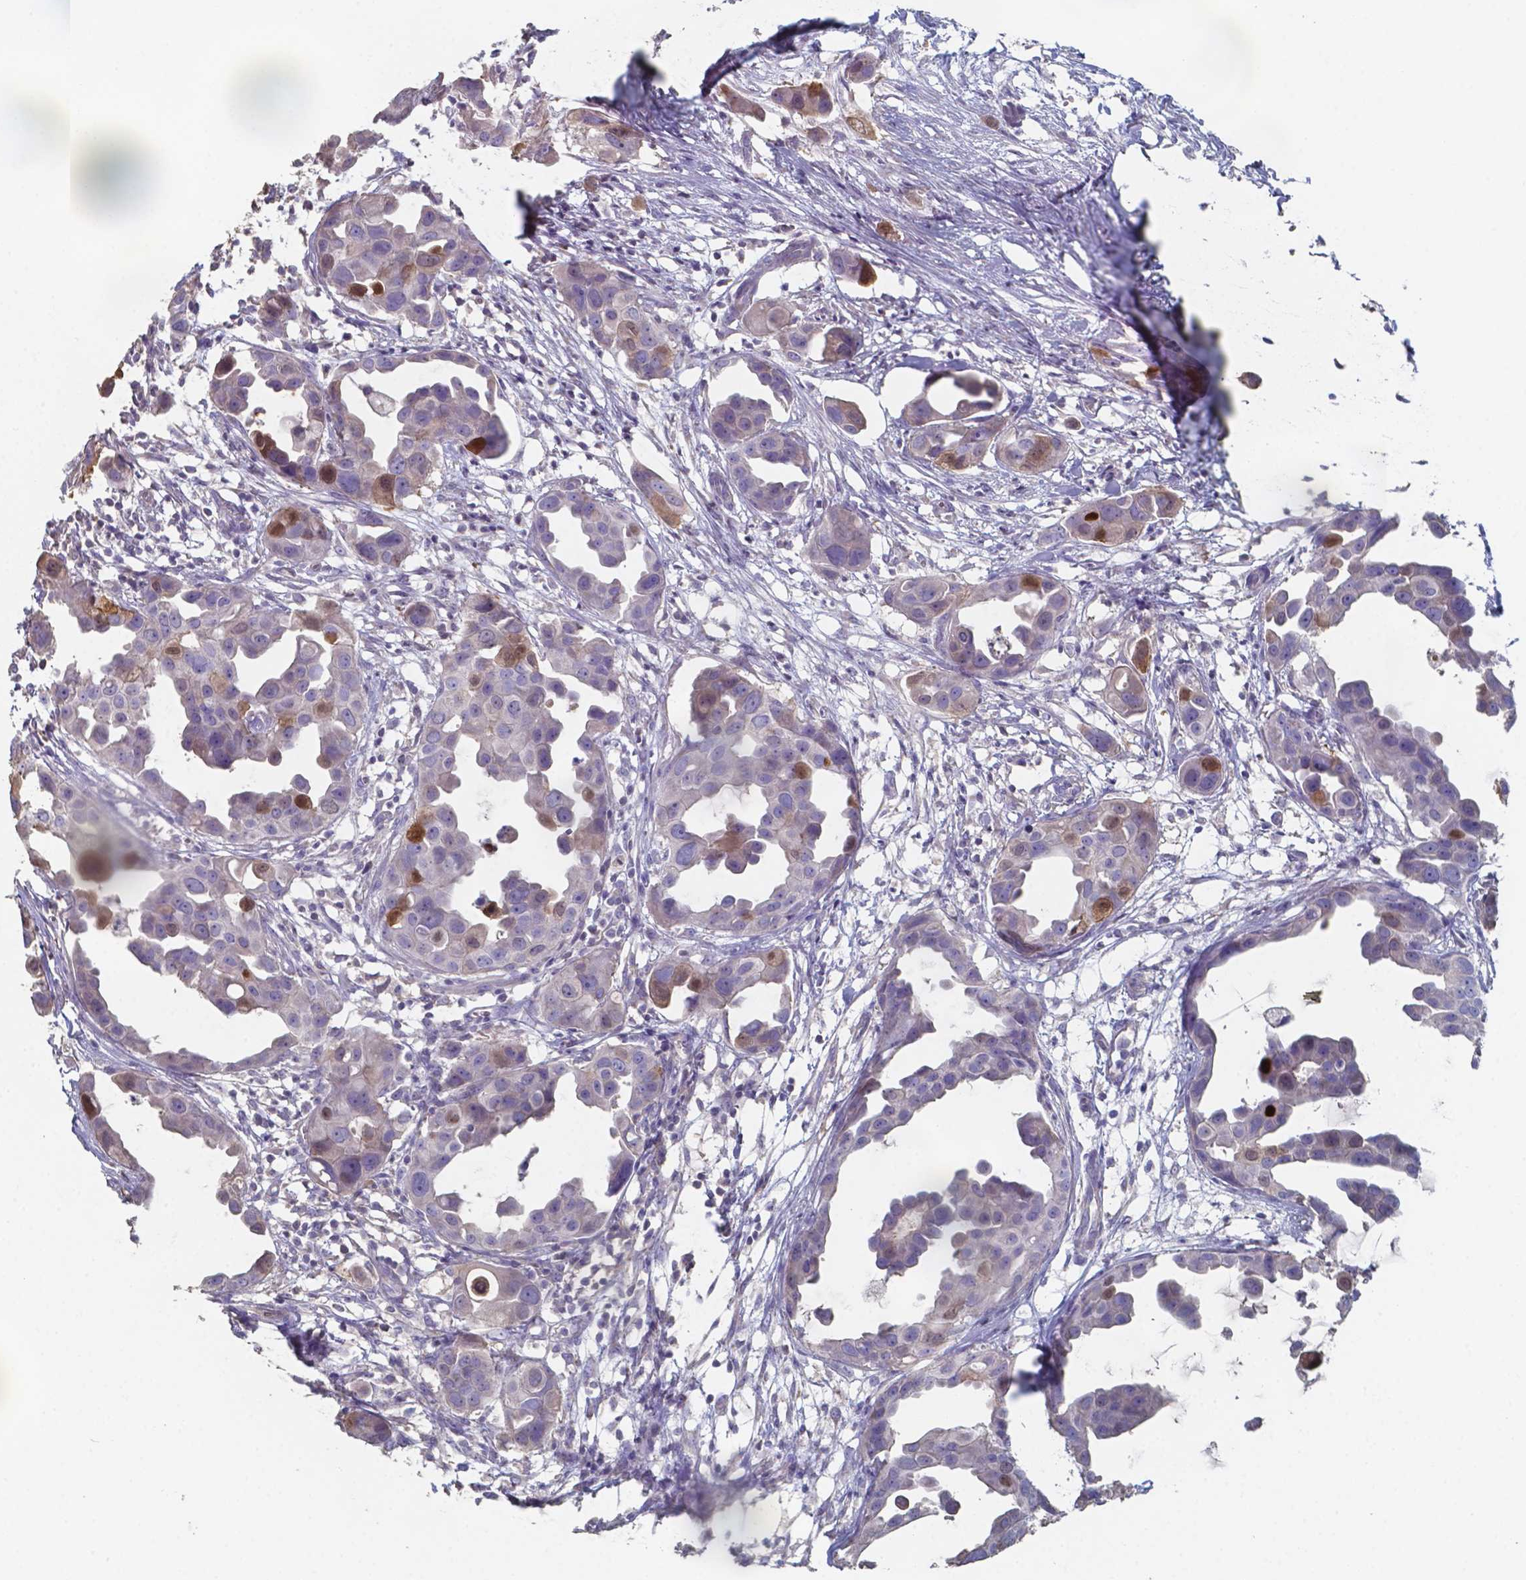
{"staining": {"intensity": "strong", "quantity": "<25%", "location": "cytoplasmic/membranous,nuclear"}, "tissue": "breast cancer", "cell_type": "Tumor cells", "image_type": "cancer", "snomed": [{"axis": "morphology", "description": "Duct carcinoma"}, {"axis": "topography", "description": "Breast"}], "caption": "The histopathology image shows a brown stain indicating the presence of a protein in the cytoplasmic/membranous and nuclear of tumor cells in invasive ductal carcinoma (breast).", "gene": "FOXJ1", "patient": {"sex": "female", "age": 38}}